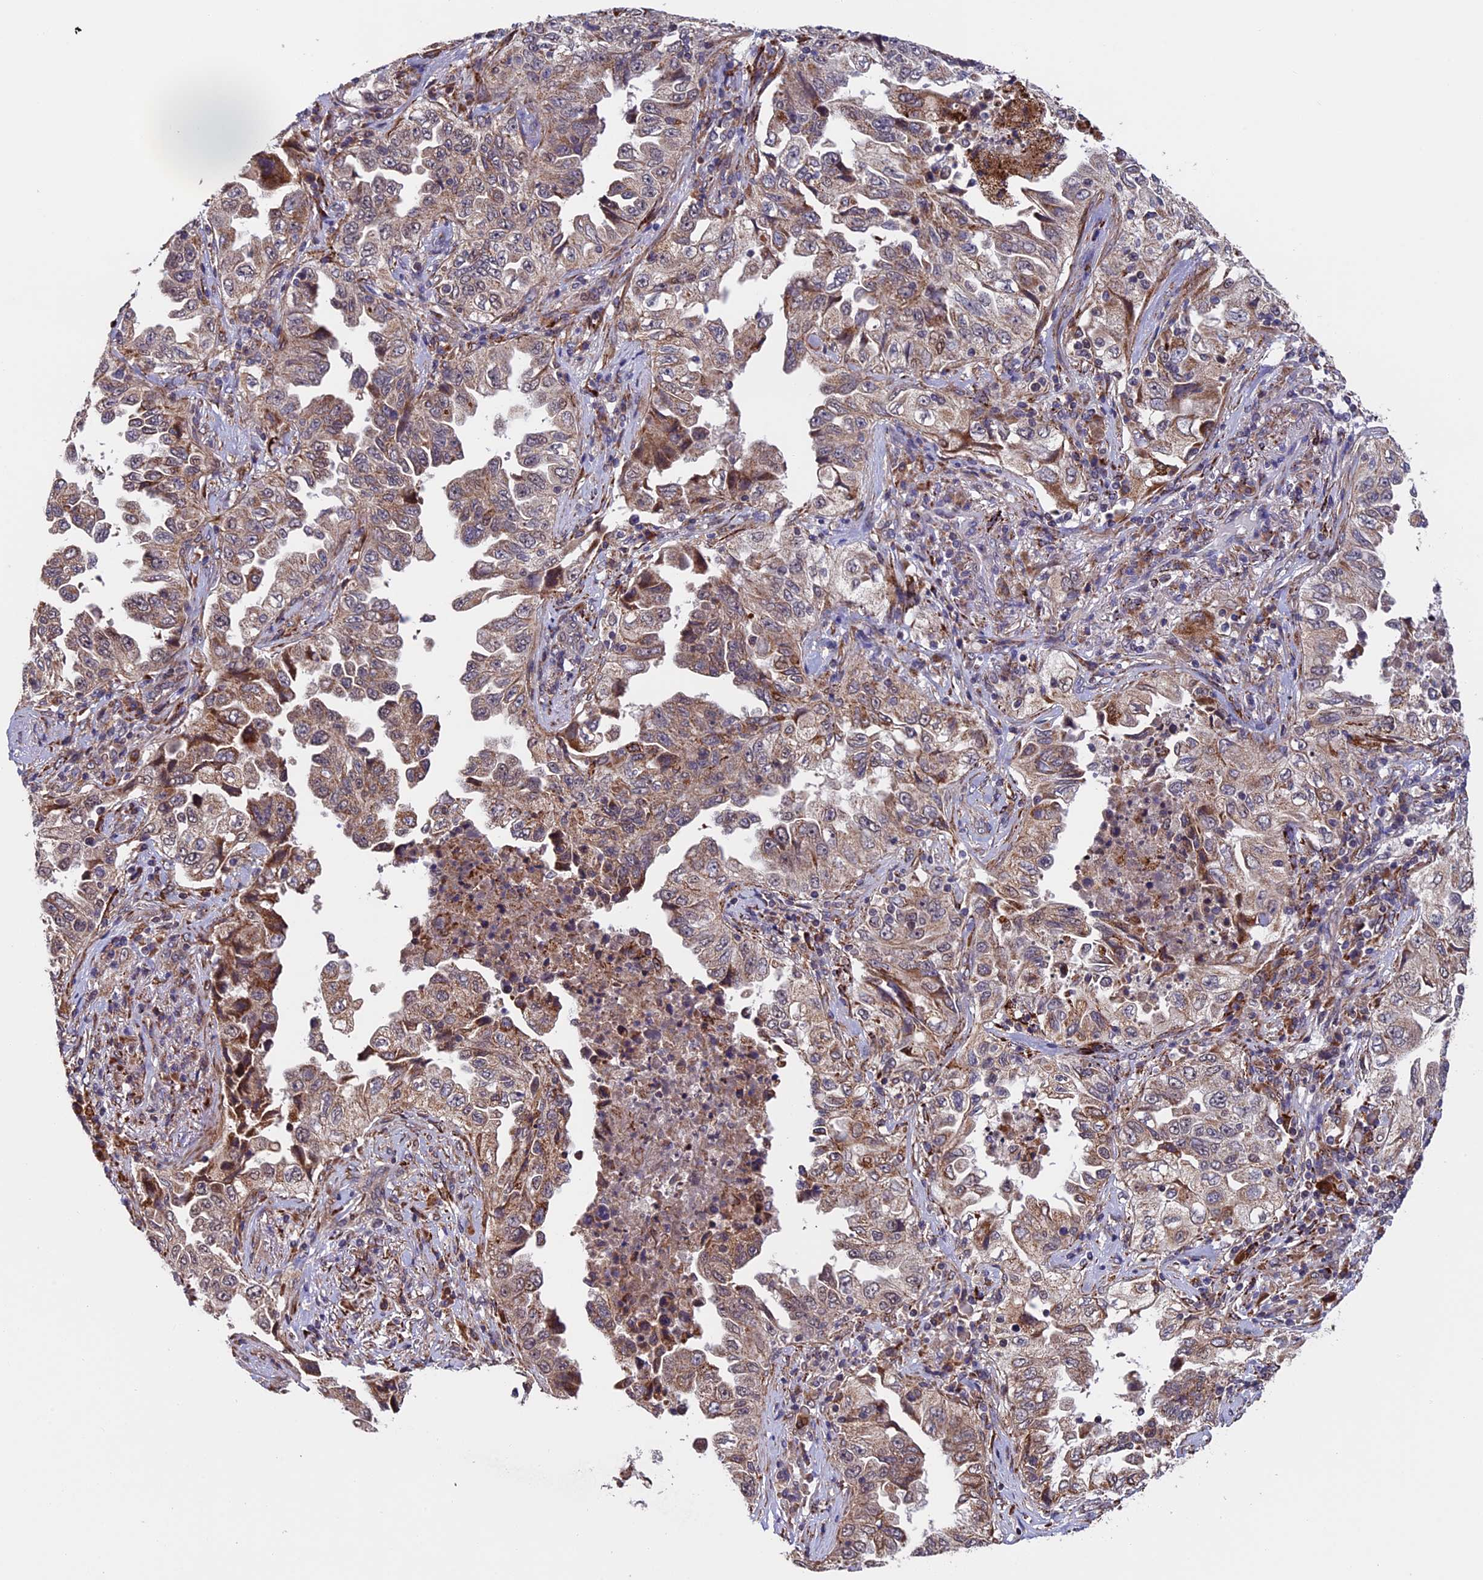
{"staining": {"intensity": "moderate", "quantity": ">75%", "location": "cytoplasmic/membranous"}, "tissue": "lung cancer", "cell_type": "Tumor cells", "image_type": "cancer", "snomed": [{"axis": "morphology", "description": "Adenocarcinoma, NOS"}, {"axis": "topography", "description": "Lung"}], "caption": "IHC (DAB) staining of adenocarcinoma (lung) demonstrates moderate cytoplasmic/membranous protein expression in about >75% of tumor cells.", "gene": "RNF17", "patient": {"sex": "female", "age": 51}}